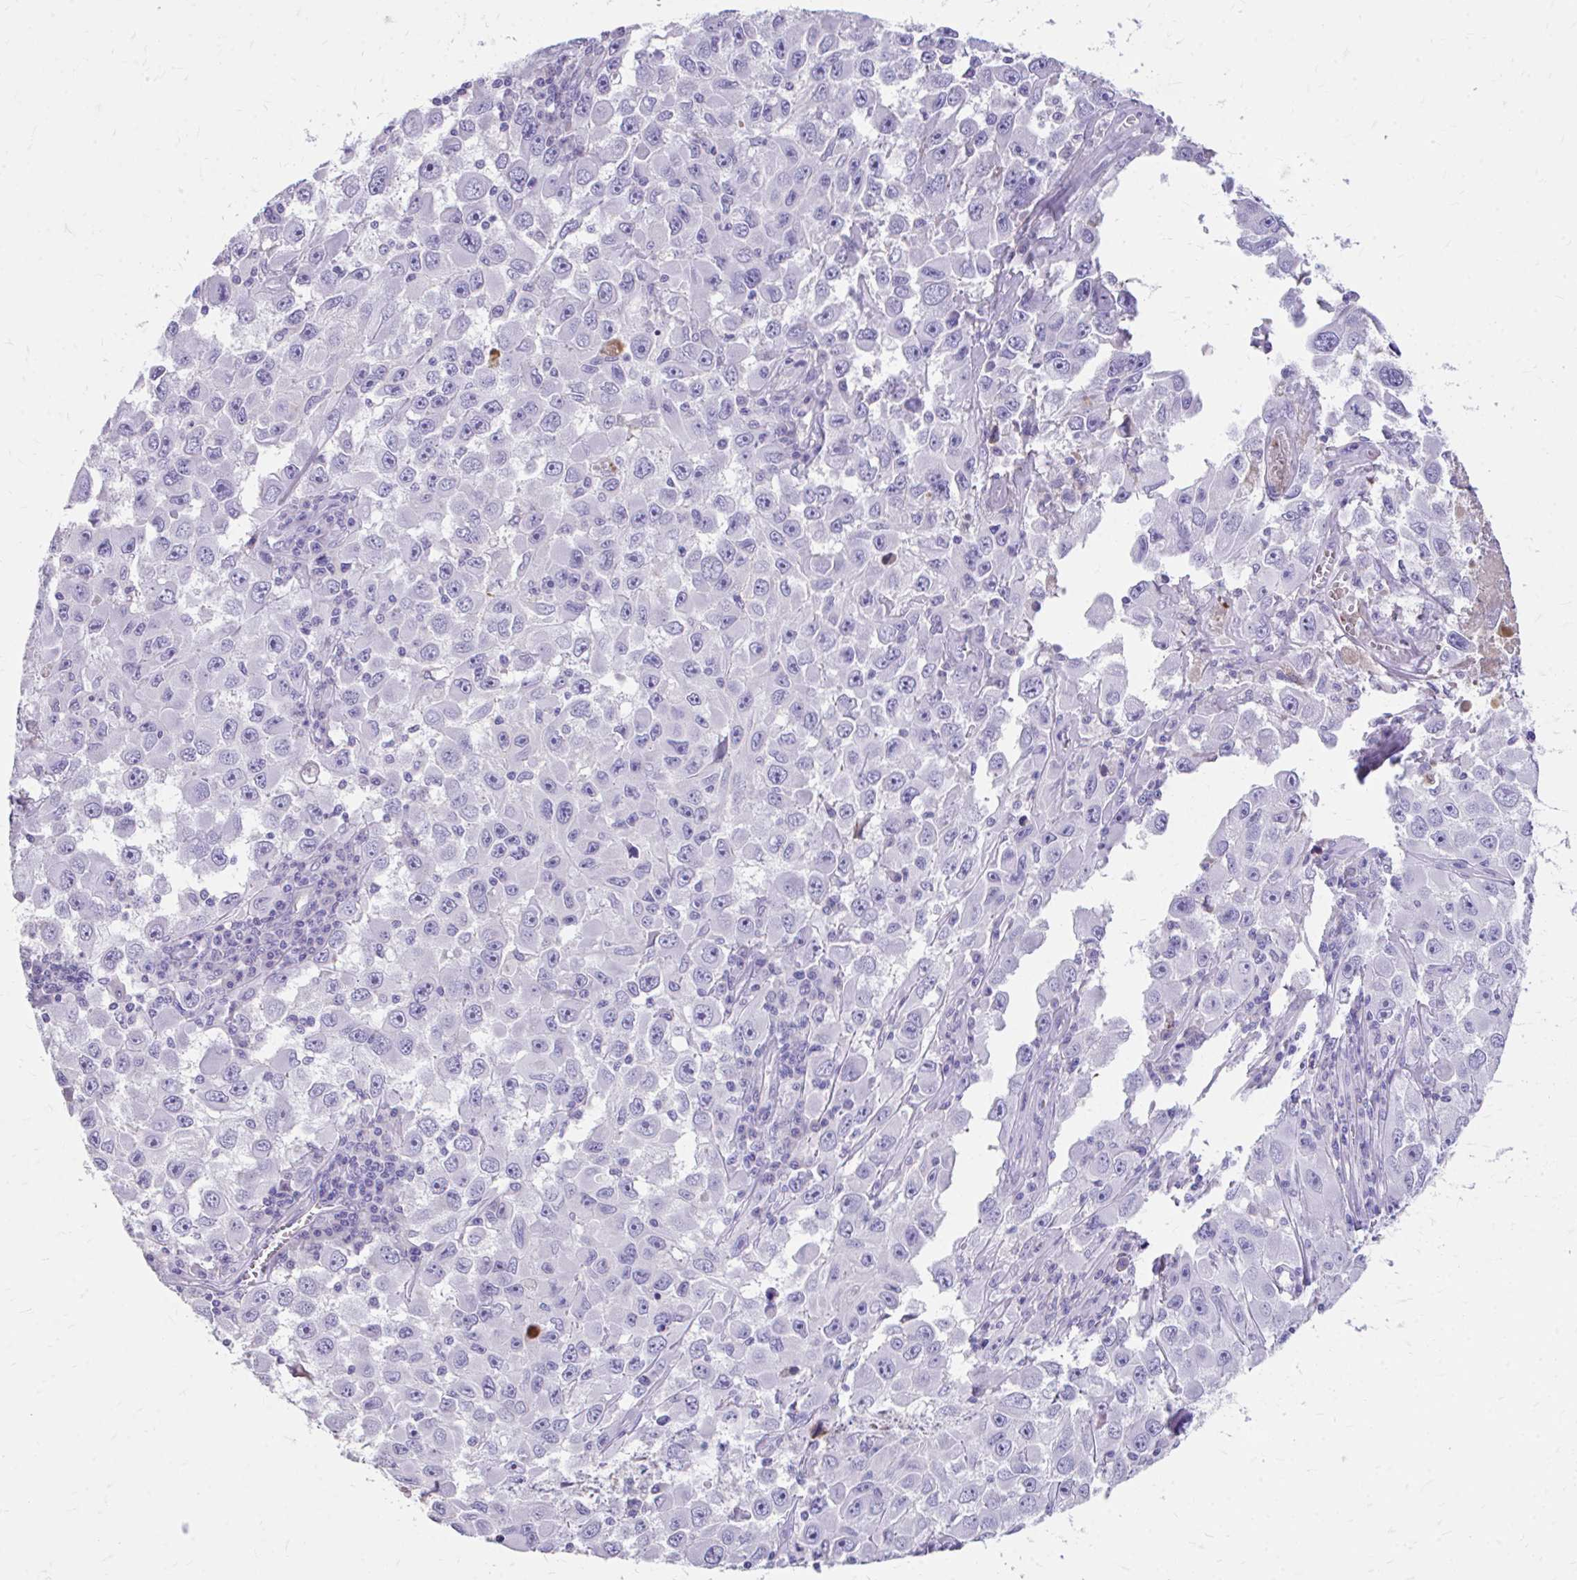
{"staining": {"intensity": "negative", "quantity": "none", "location": "none"}, "tissue": "melanoma", "cell_type": "Tumor cells", "image_type": "cancer", "snomed": [{"axis": "morphology", "description": "Malignant melanoma, Metastatic site"}, {"axis": "topography", "description": "Lymph node"}], "caption": "Protein analysis of melanoma displays no significant staining in tumor cells. (DAB (3,3'-diaminobenzidine) immunohistochemistry visualized using brightfield microscopy, high magnification).", "gene": "CFH", "patient": {"sex": "female", "age": 67}}